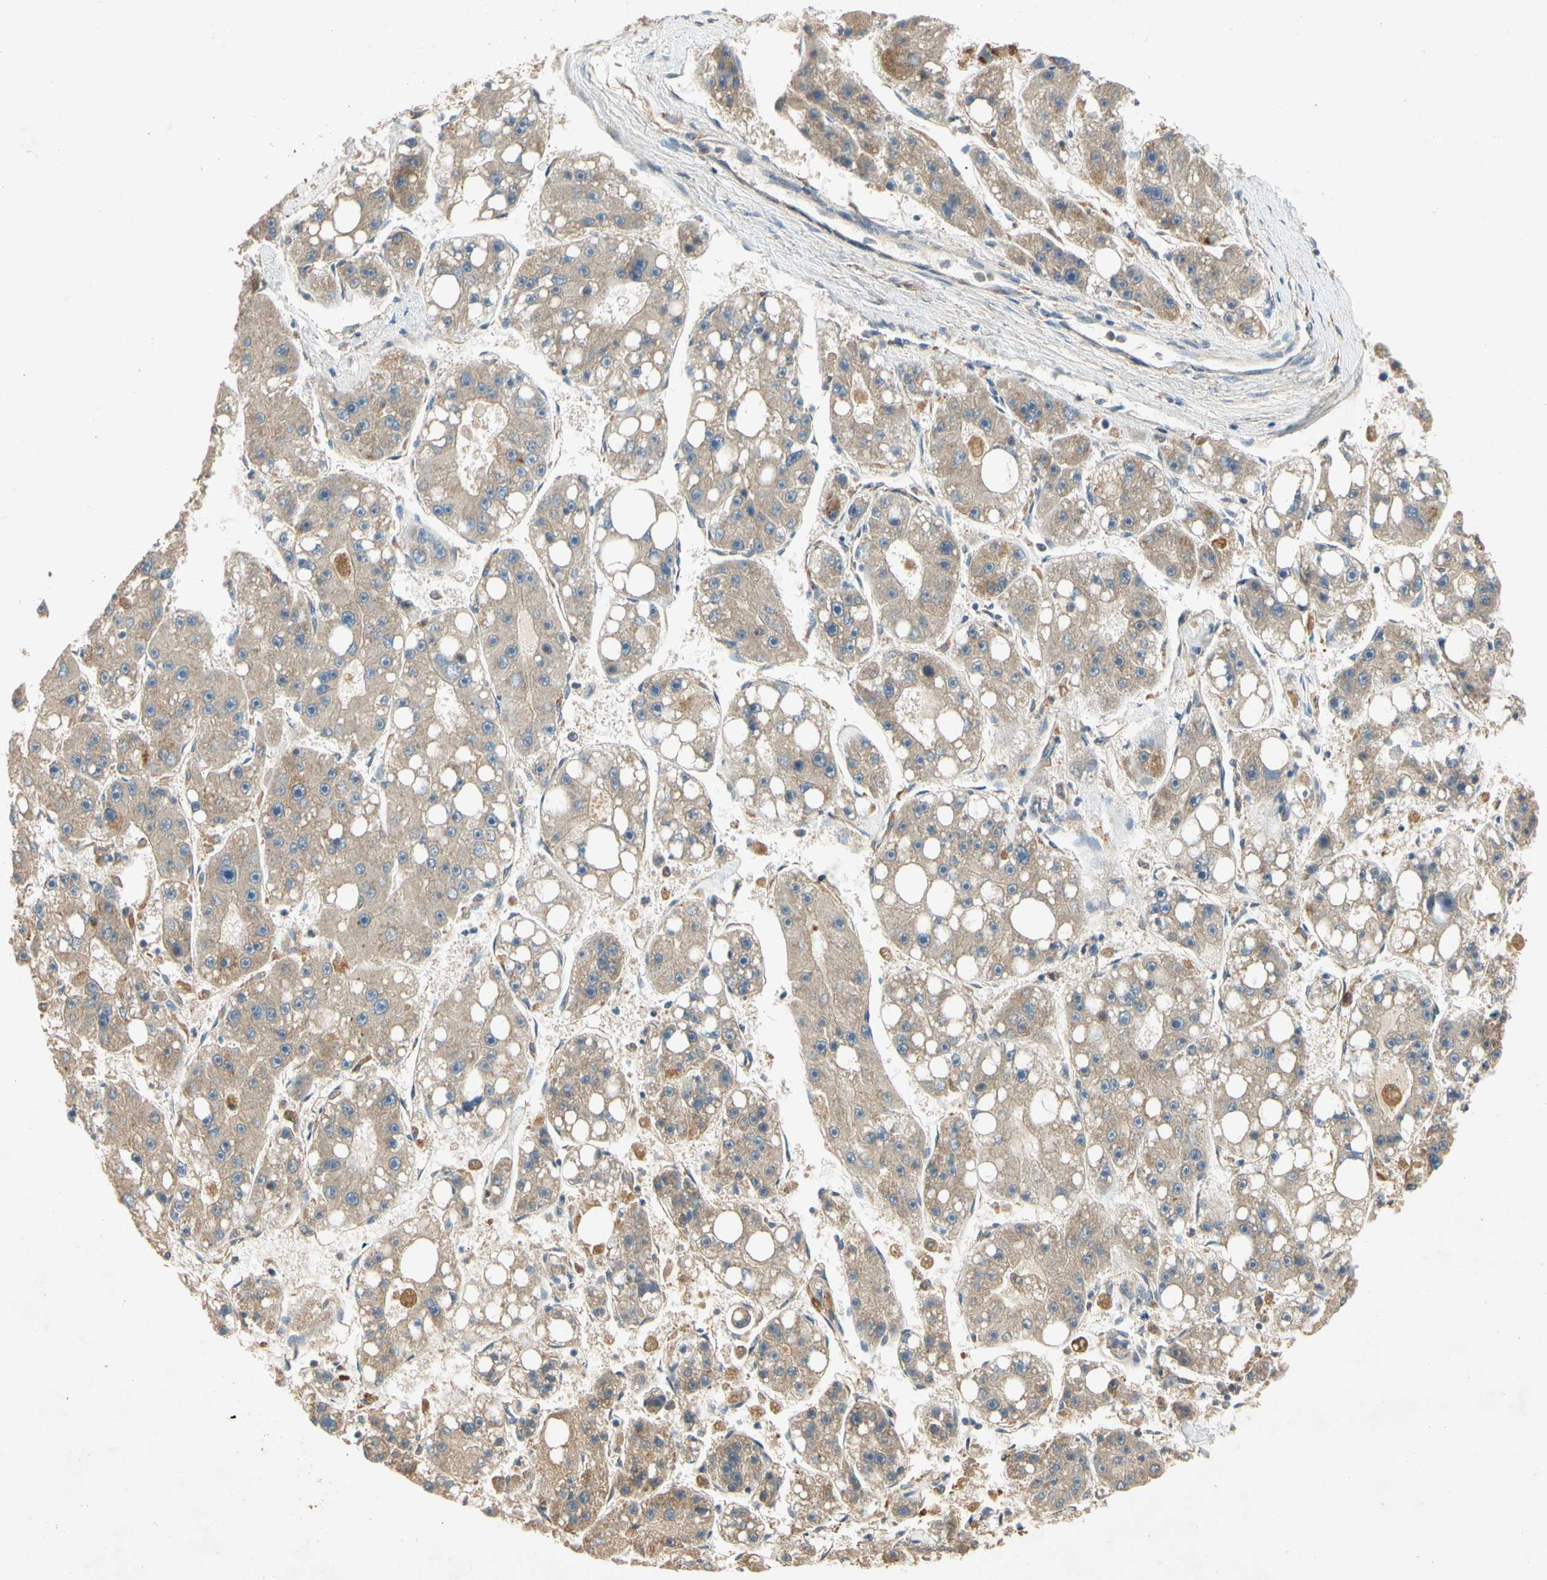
{"staining": {"intensity": "weak", "quantity": "25%-75%", "location": "cytoplasmic/membranous"}, "tissue": "liver cancer", "cell_type": "Tumor cells", "image_type": "cancer", "snomed": [{"axis": "morphology", "description": "Carcinoma, Hepatocellular, NOS"}, {"axis": "topography", "description": "Liver"}], "caption": "Immunohistochemical staining of liver cancer reveals low levels of weak cytoplasmic/membranous protein expression in about 25%-75% of tumor cells.", "gene": "USP46", "patient": {"sex": "female", "age": 61}}